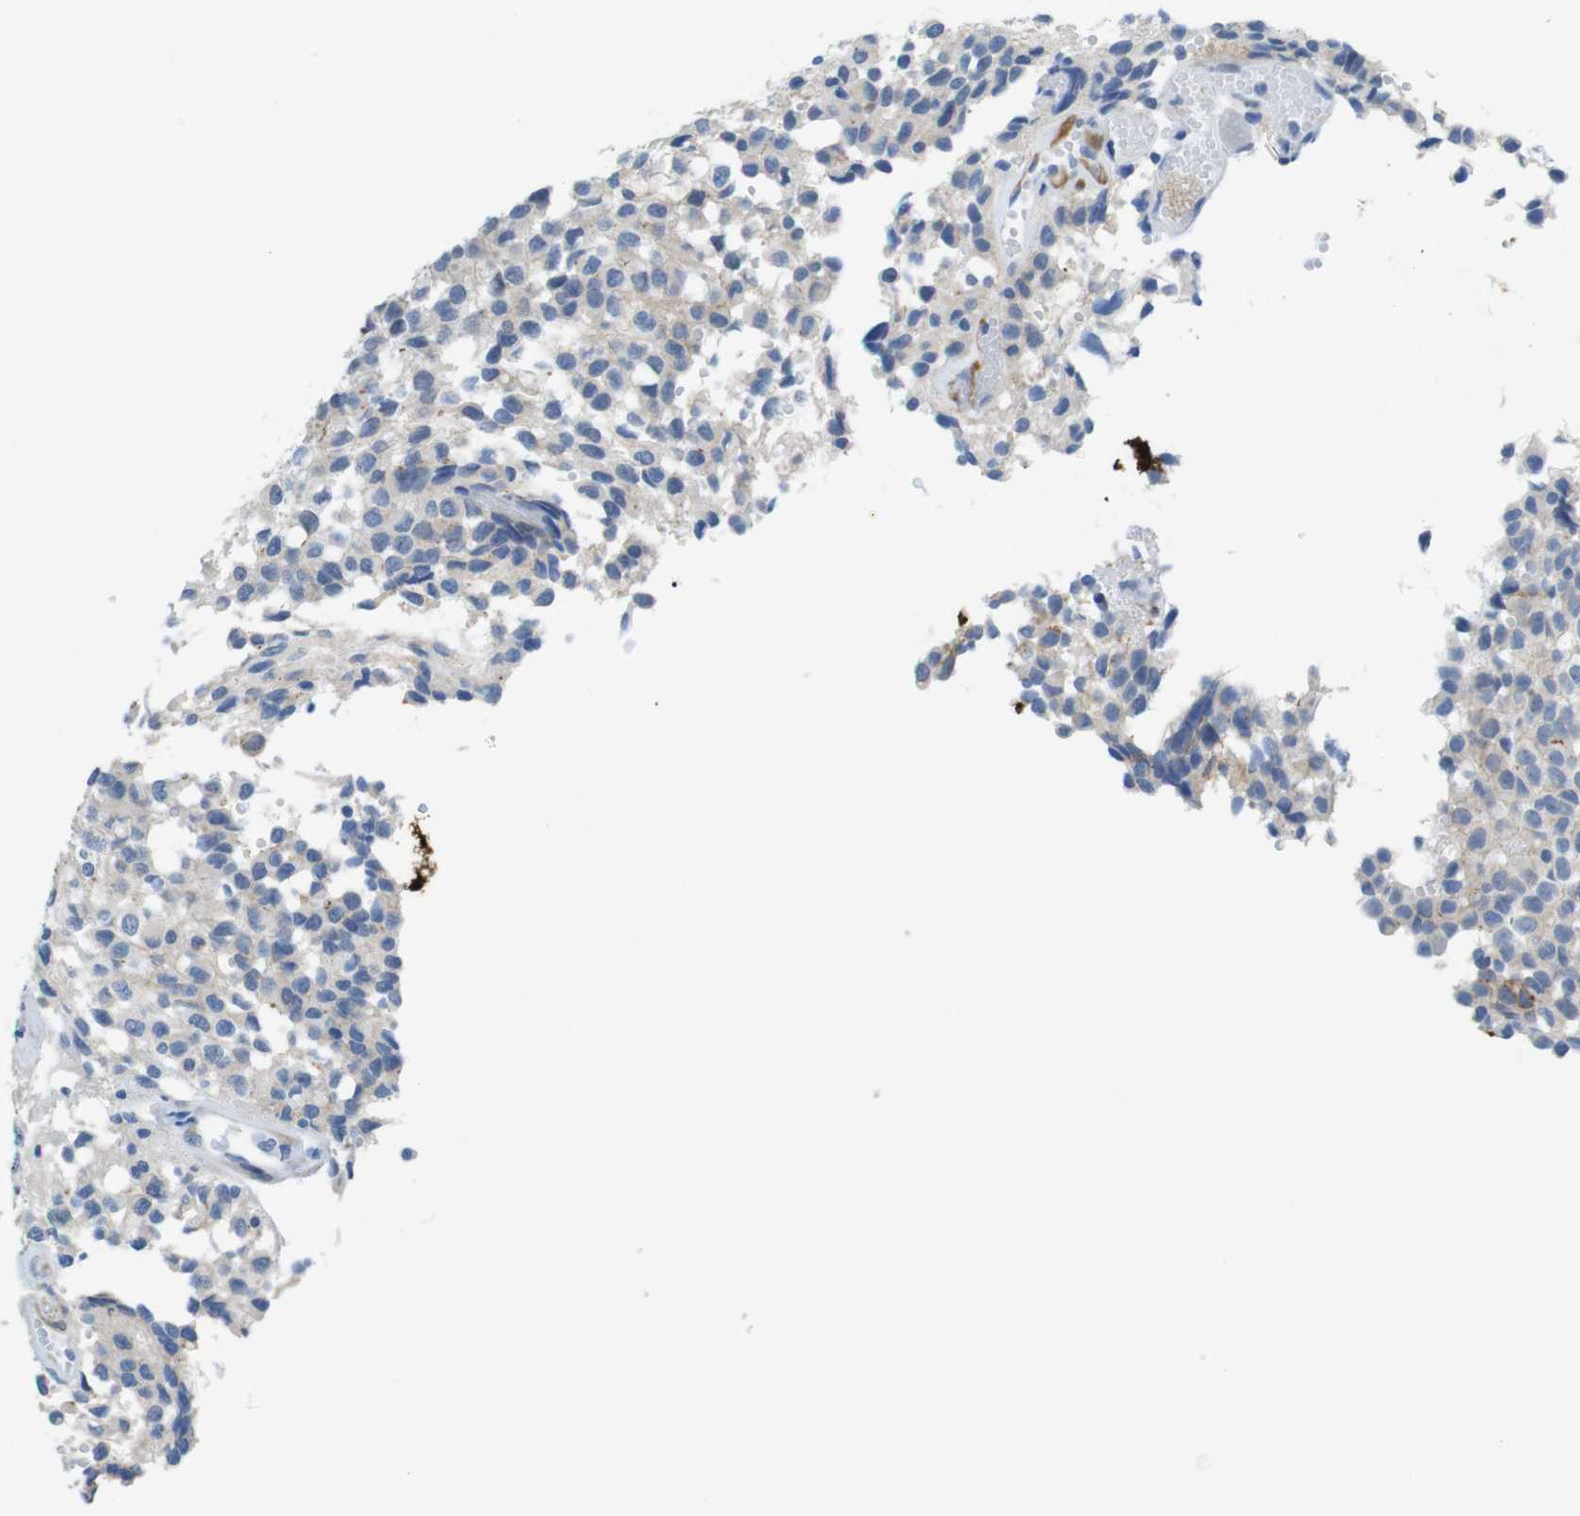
{"staining": {"intensity": "moderate", "quantity": "<25%", "location": "cytoplasmic/membranous"}, "tissue": "glioma", "cell_type": "Tumor cells", "image_type": "cancer", "snomed": [{"axis": "morphology", "description": "Glioma, malignant, High grade"}, {"axis": "topography", "description": "Brain"}], "caption": "Glioma stained with DAB IHC shows low levels of moderate cytoplasmic/membranous staining in about <25% of tumor cells. (DAB (3,3'-diaminobenzidine) IHC with brightfield microscopy, high magnification).", "gene": "CLMN", "patient": {"sex": "male", "age": 32}}